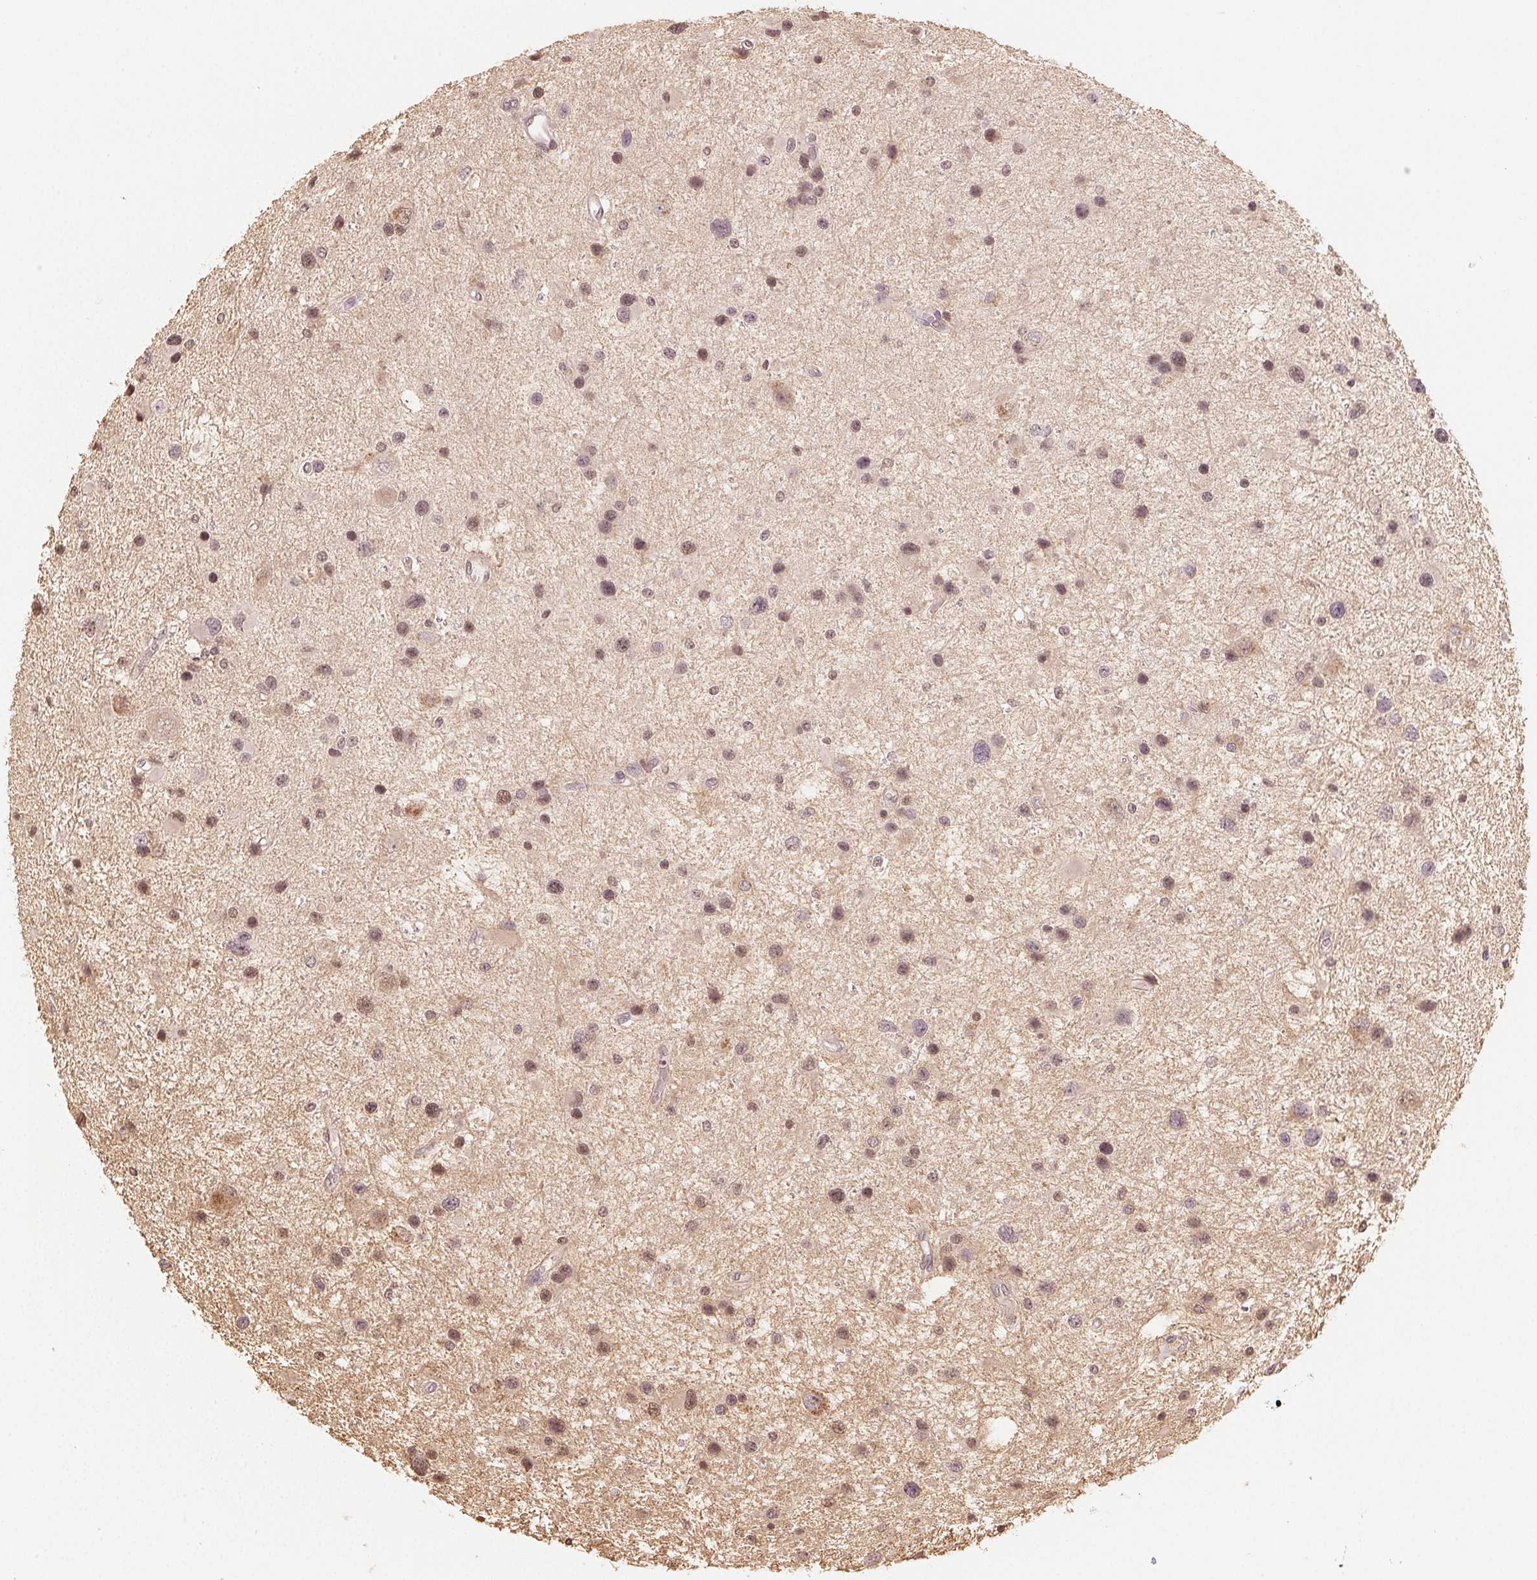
{"staining": {"intensity": "moderate", "quantity": ">75%", "location": "nuclear"}, "tissue": "glioma", "cell_type": "Tumor cells", "image_type": "cancer", "snomed": [{"axis": "morphology", "description": "Glioma, malignant, Low grade"}, {"axis": "topography", "description": "Brain"}], "caption": "Glioma tissue displays moderate nuclear positivity in about >75% of tumor cells, visualized by immunohistochemistry.", "gene": "TBP", "patient": {"sex": "female", "age": 32}}